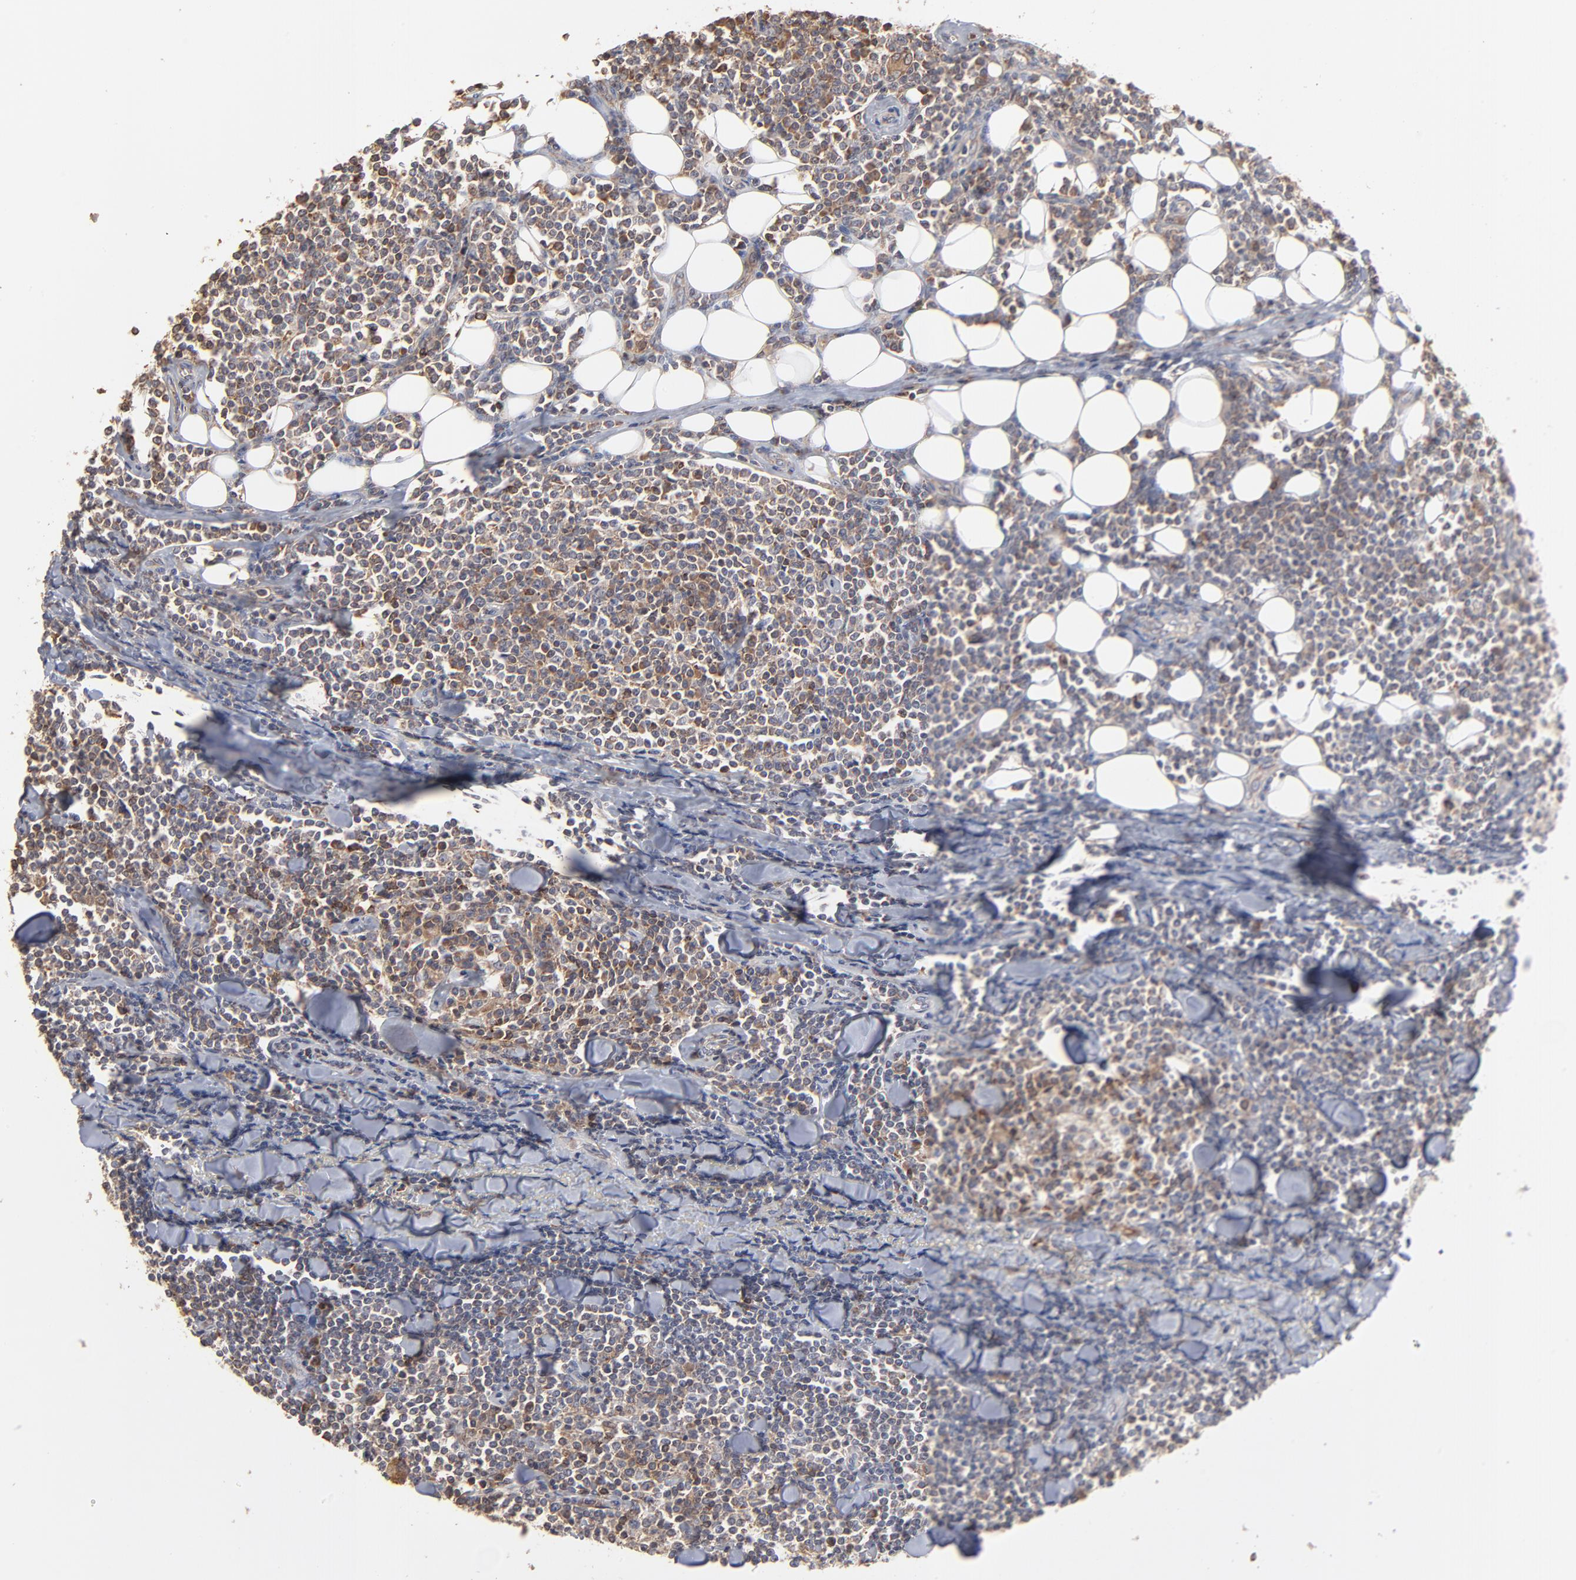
{"staining": {"intensity": "strong", "quantity": "25%-75%", "location": "cytoplasmic/membranous"}, "tissue": "lymphoma", "cell_type": "Tumor cells", "image_type": "cancer", "snomed": [{"axis": "morphology", "description": "Malignant lymphoma, non-Hodgkin's type, Low grade"}, {"axis": "topography", "description": "Soft tissue"}], "caption": "Approximately 25%-75% of tumor cells in lymphoma reveal strong cytoplasmic/membranous protein staining as visualized by brown immunohistochemical staining.", "gene": "RNF213", "patient": {"sex": "male", "age": 92}}